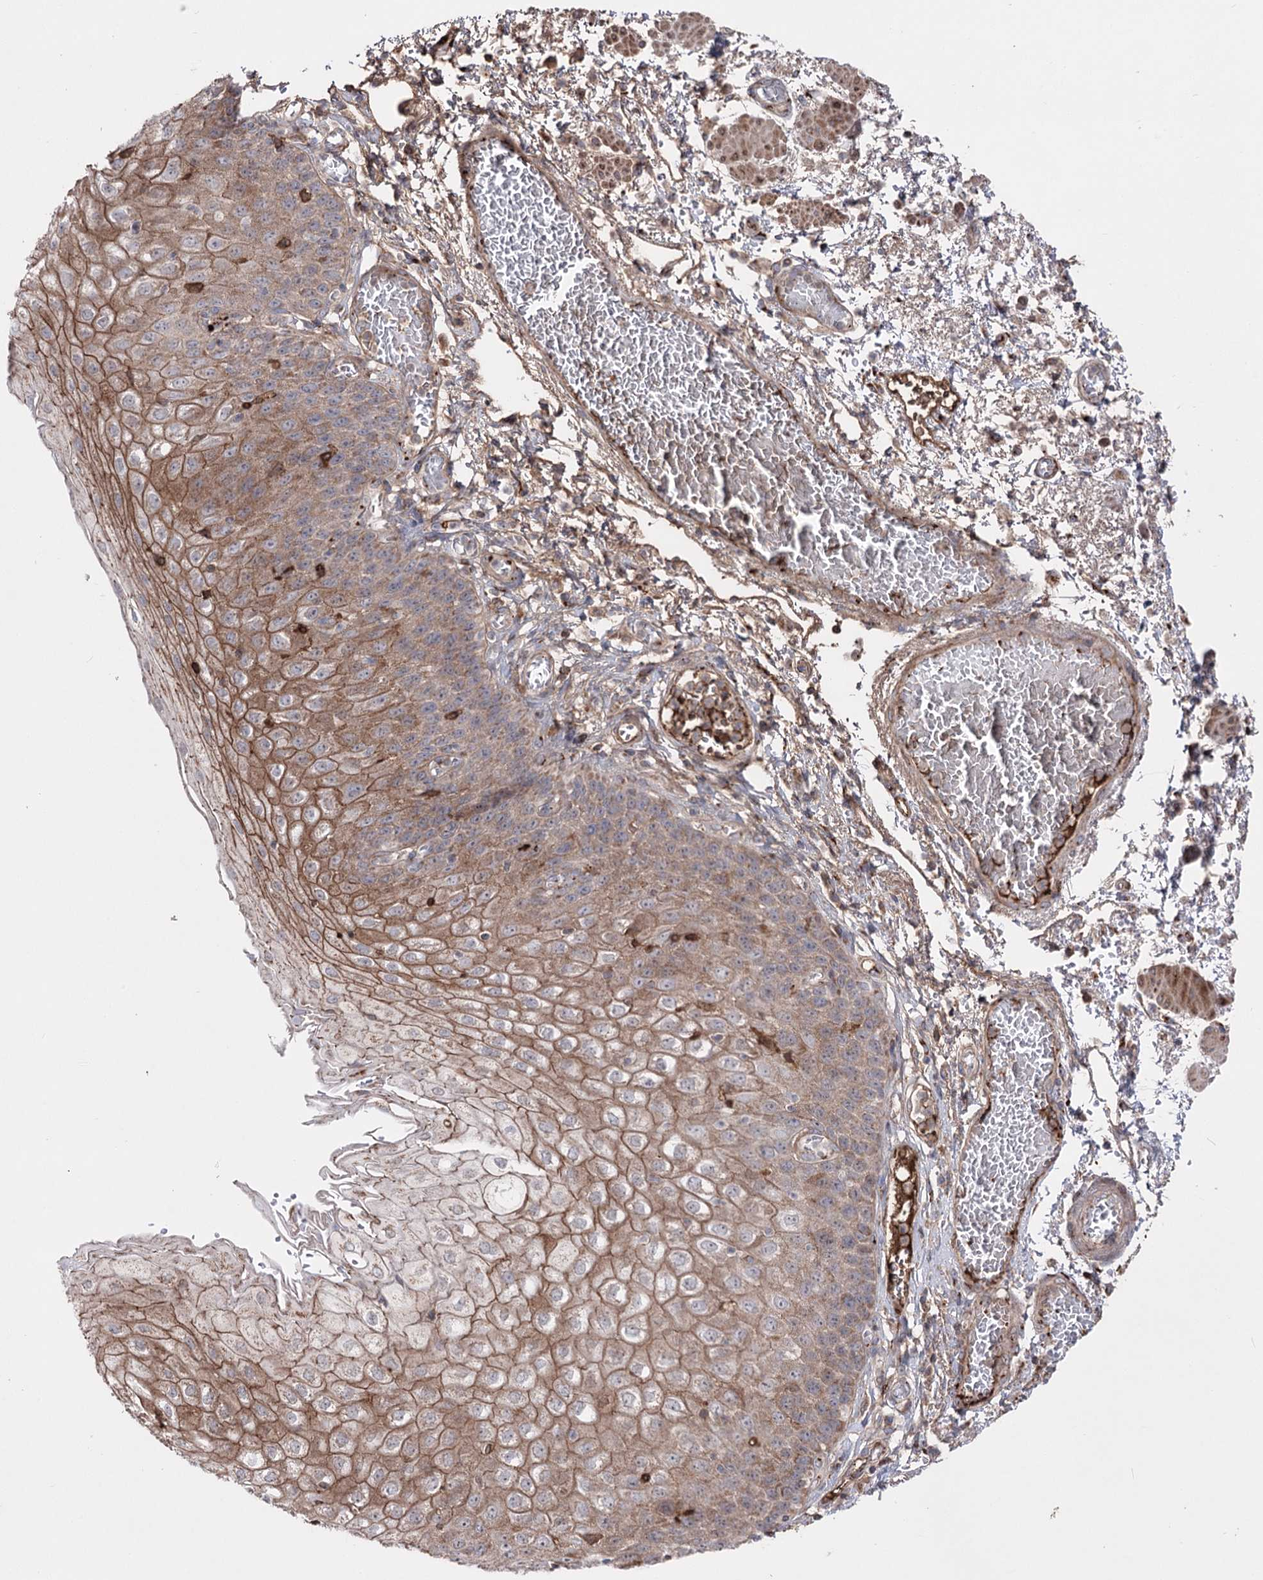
{"staining": {"intensity": "moderate", "quantity": ">75%", "location": "cytoplasmic/membranous"}, "tissue": "esophagus", "cell_type": "Squamous epithelial cells", "image_type": "normal", "snomed": [{"axis": "morphology", "description": "Normal tissue, NOS"}, {"axis": "topography", "description": "Esophagus"}], "caption": "A high-resolution histopathology image shows immunohistochemistry (IHC) staining of unremarkable esophagus, which displays moderate cytoplasmic/membranous positivity in approximately >75% of squamous epithelial cells. (DAB (3,3'-diaminobenzidine) IHC with brightfield microscopy, high magnification).", "gene": "ARHGAP20", "patient": {"sex": "male", "age": 81}}